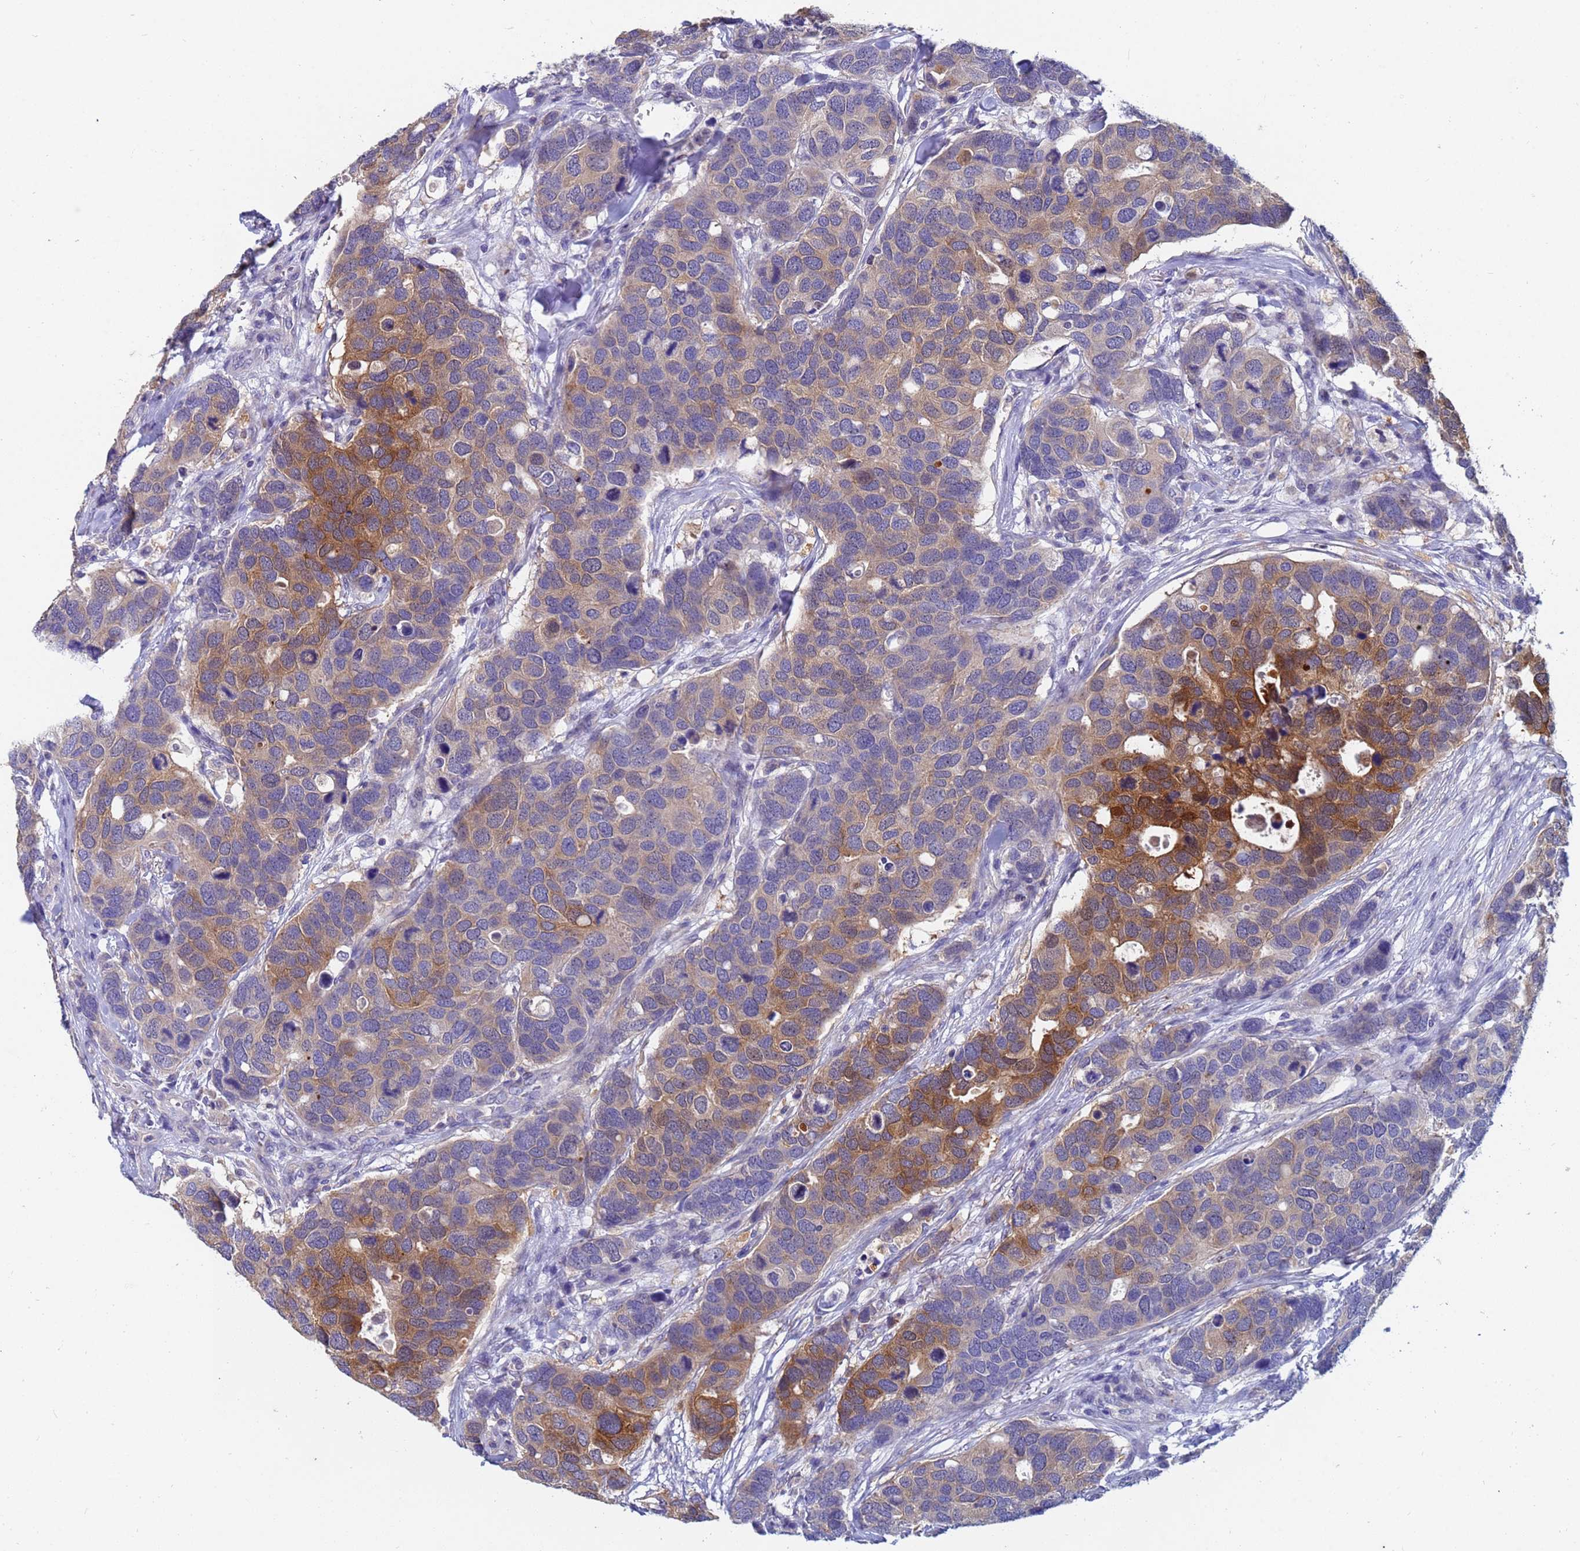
{"staining": {"intensity": "strong", "quantity": "25%-75%", "location": "cytoplasmic/membranous"}, "tissue": "breast cancer", "cell_type": "Tumor cells", "image_type": "cancer", "snomed": [{"axis": "morphology", "description": "Duct carcinoma"}, {"axis": "topography", "description": "Breast"}], "caption": "DAB immunohistochemical staining of infiltrating ductal carcinoma (breast) displays strong cytoplasmic/membranous protein expression in approximately 25%-75% of tumor cells. Using DAB (3,3'-diaminobenzidine) (brown) and hematoxylin (blue) stains, captured at high magnification using brightfield microscopy.", "gene": "TTLL11", "patient": {"sex": "female", "age": 83}}